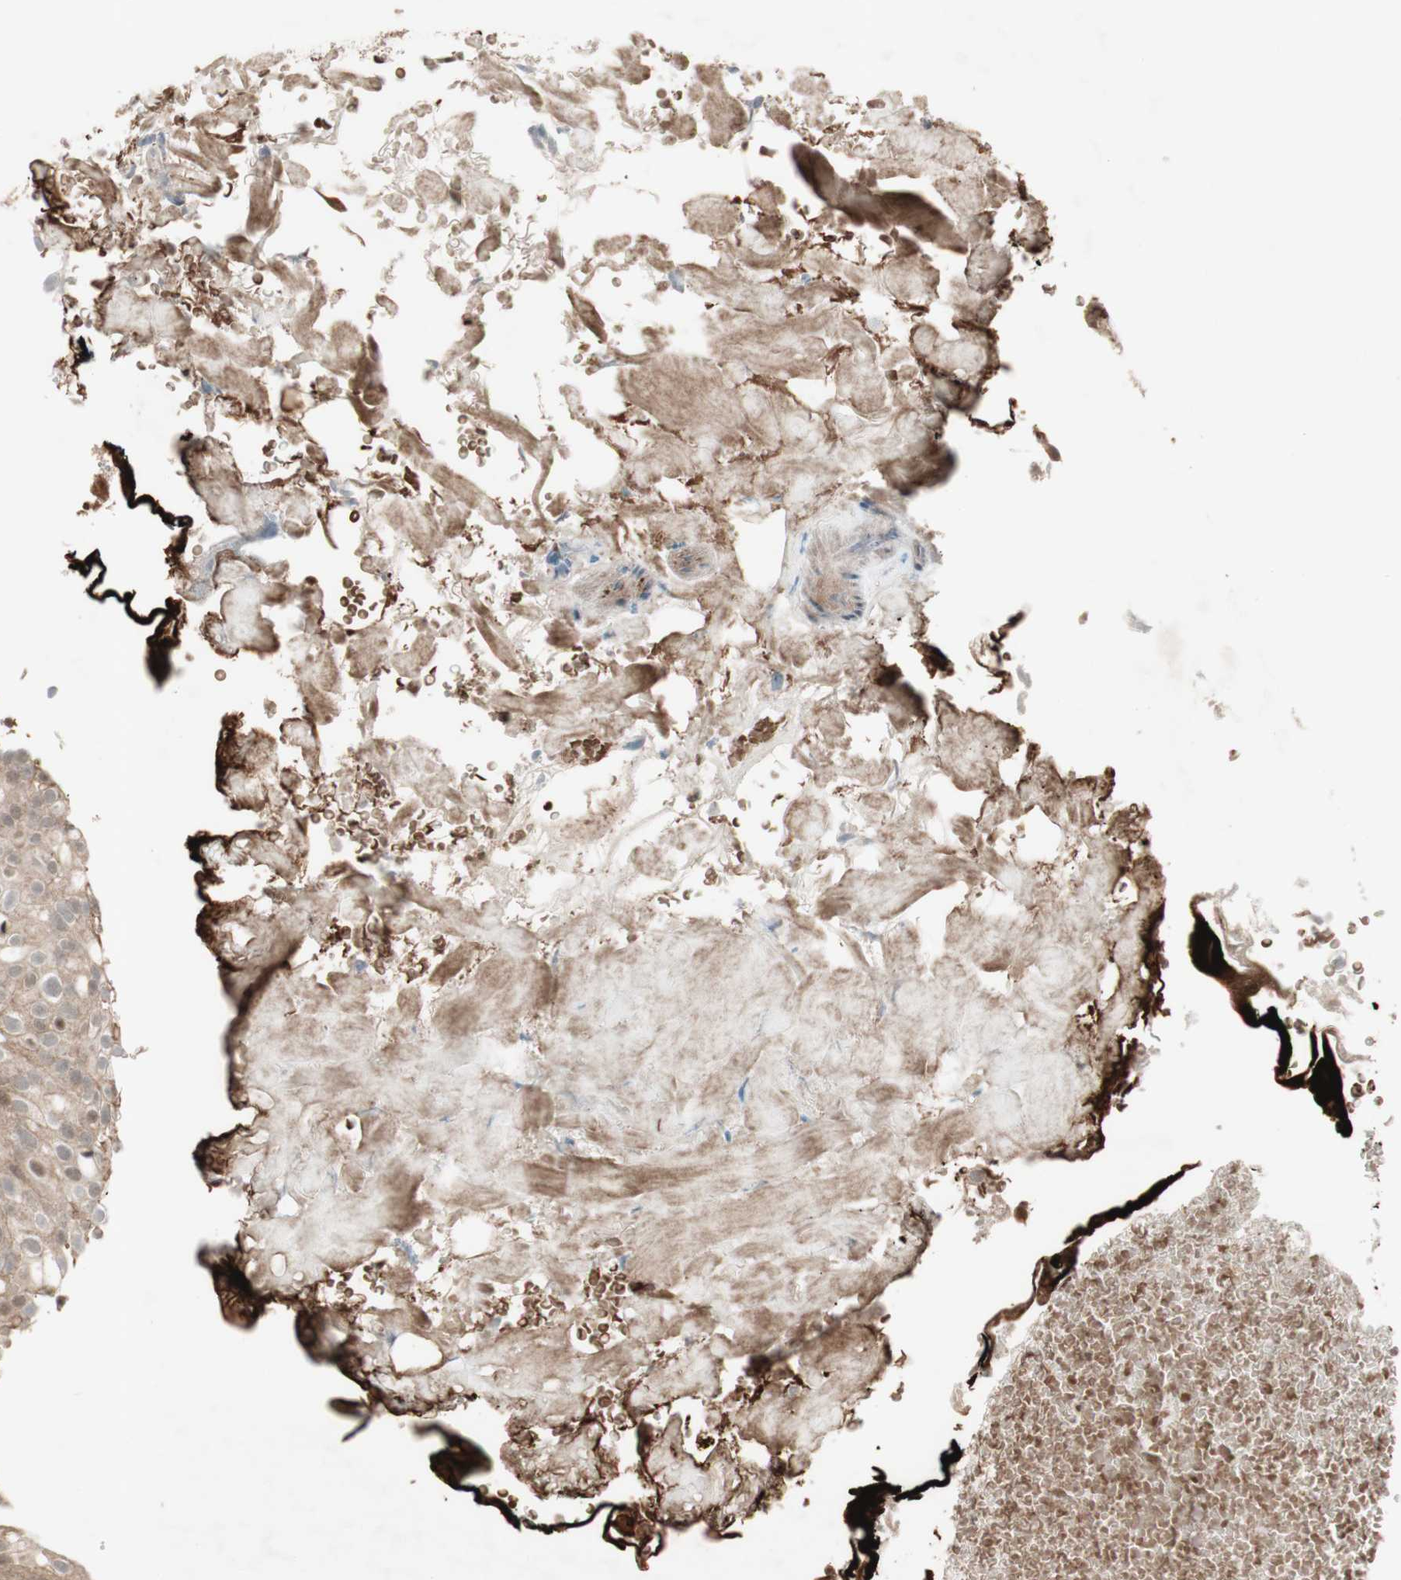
{"staining": {"intensity": "moderate", "quantity": "25%-75%", "location": "cytoplasmic/membranous,nuclear"}, "tissue": "urothelial cancer", "cell_type": "Tumor cells", "image_type": "cancer", "snomed": [{"axis": "morphology", "description": "Urothelial carcinoma, Low grade"}, {"axis": "topography", "description": "Urinary bladder"}], "caption": "IHC micrograph of urothelial cancer stained for a protein (brown), which exhibits medium levels of moderate cytoplasmic/membranous and nuclear positivity in approximately 25%-75% of tumor cells.", "gene": "MSH6", "patient": {"sex": "male", "age": 78}}